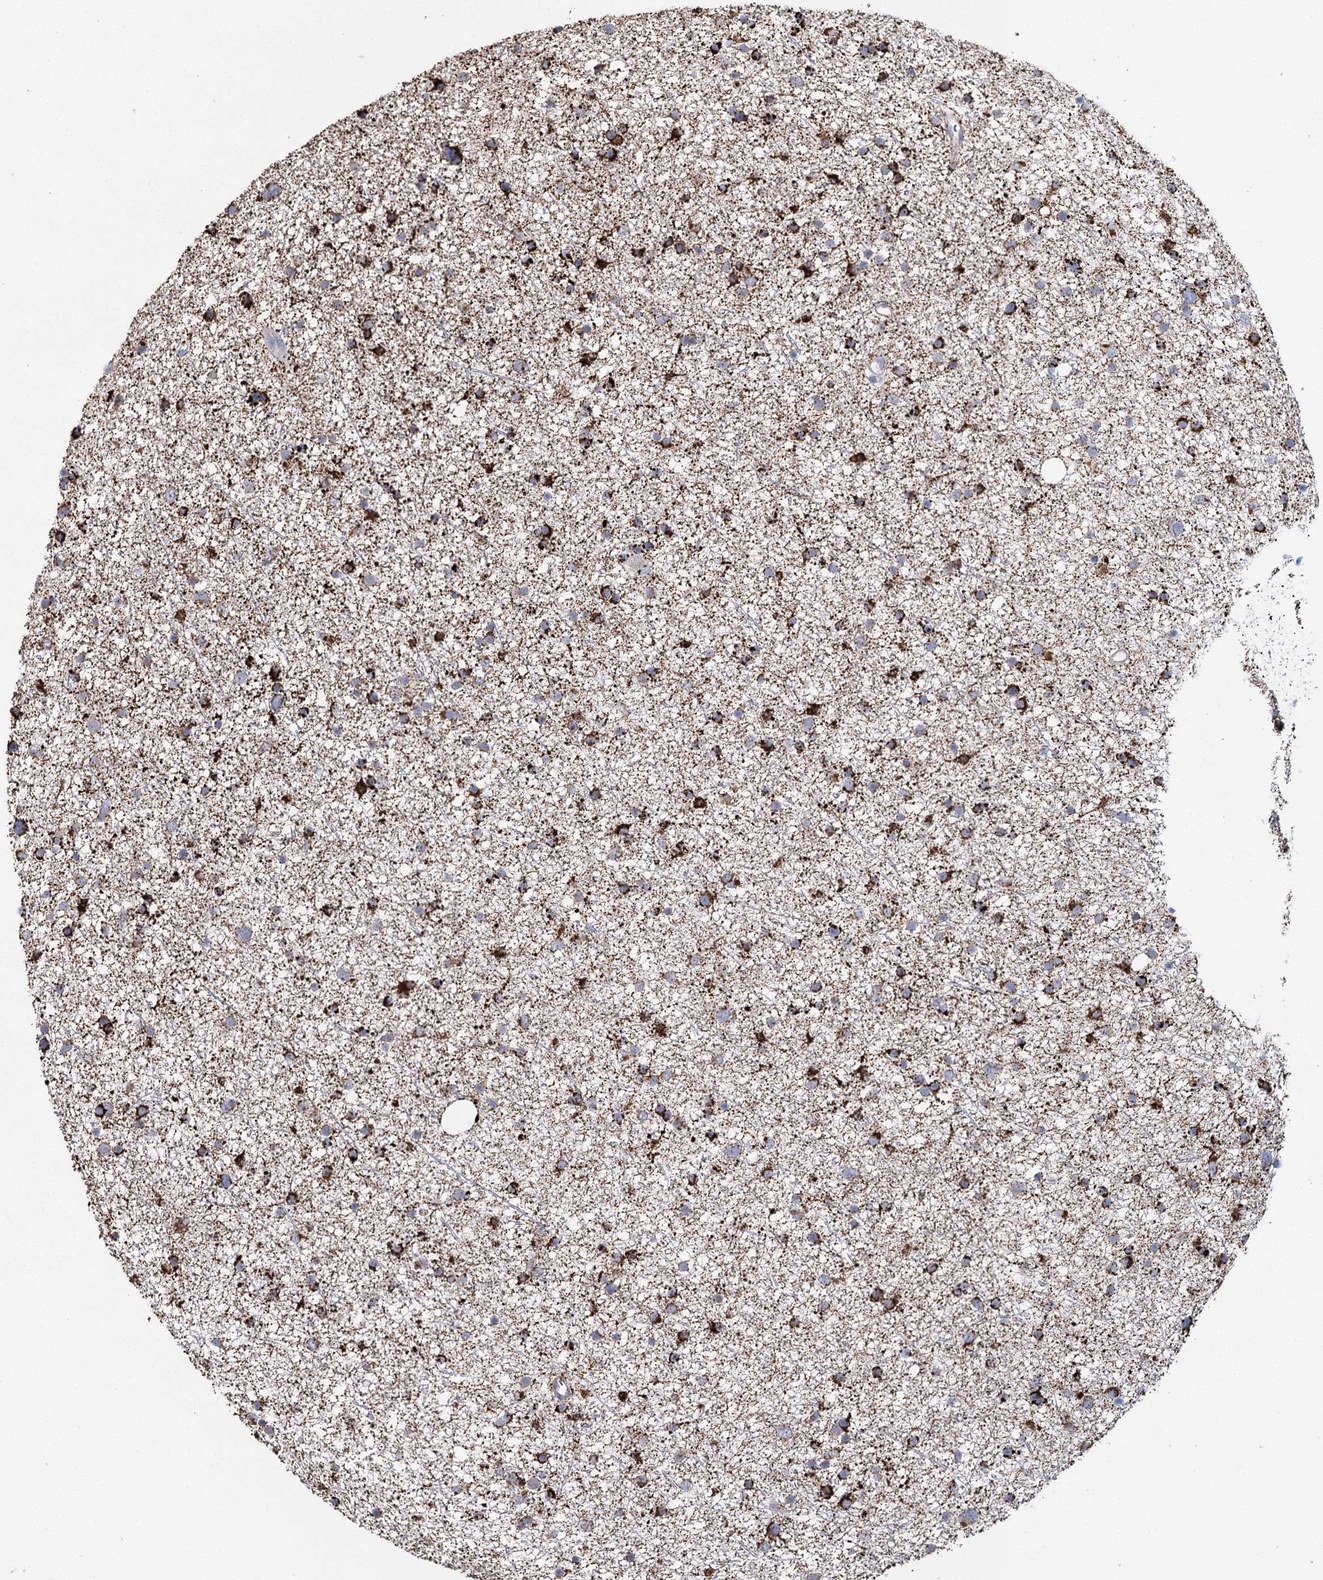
{"staining": {"intensity": "strong", "quantity": "25%-75%", "location": "cytoplasmic/membranous"}, "tissue": "glioma", "cell_type": "Tumor cells", "image_type": "cancer", "snomed": [{"axis": "morphology", "description": "Glioma, malignant, Low grade"}, {"axis": "topography", "description": "Cerebral cortex"}], "caption": "Glioma stained with a protein marker reveals strong staining in tumor cells.", "gene": "MRPL44", "patient": {"sex": "female", "age": 39}}